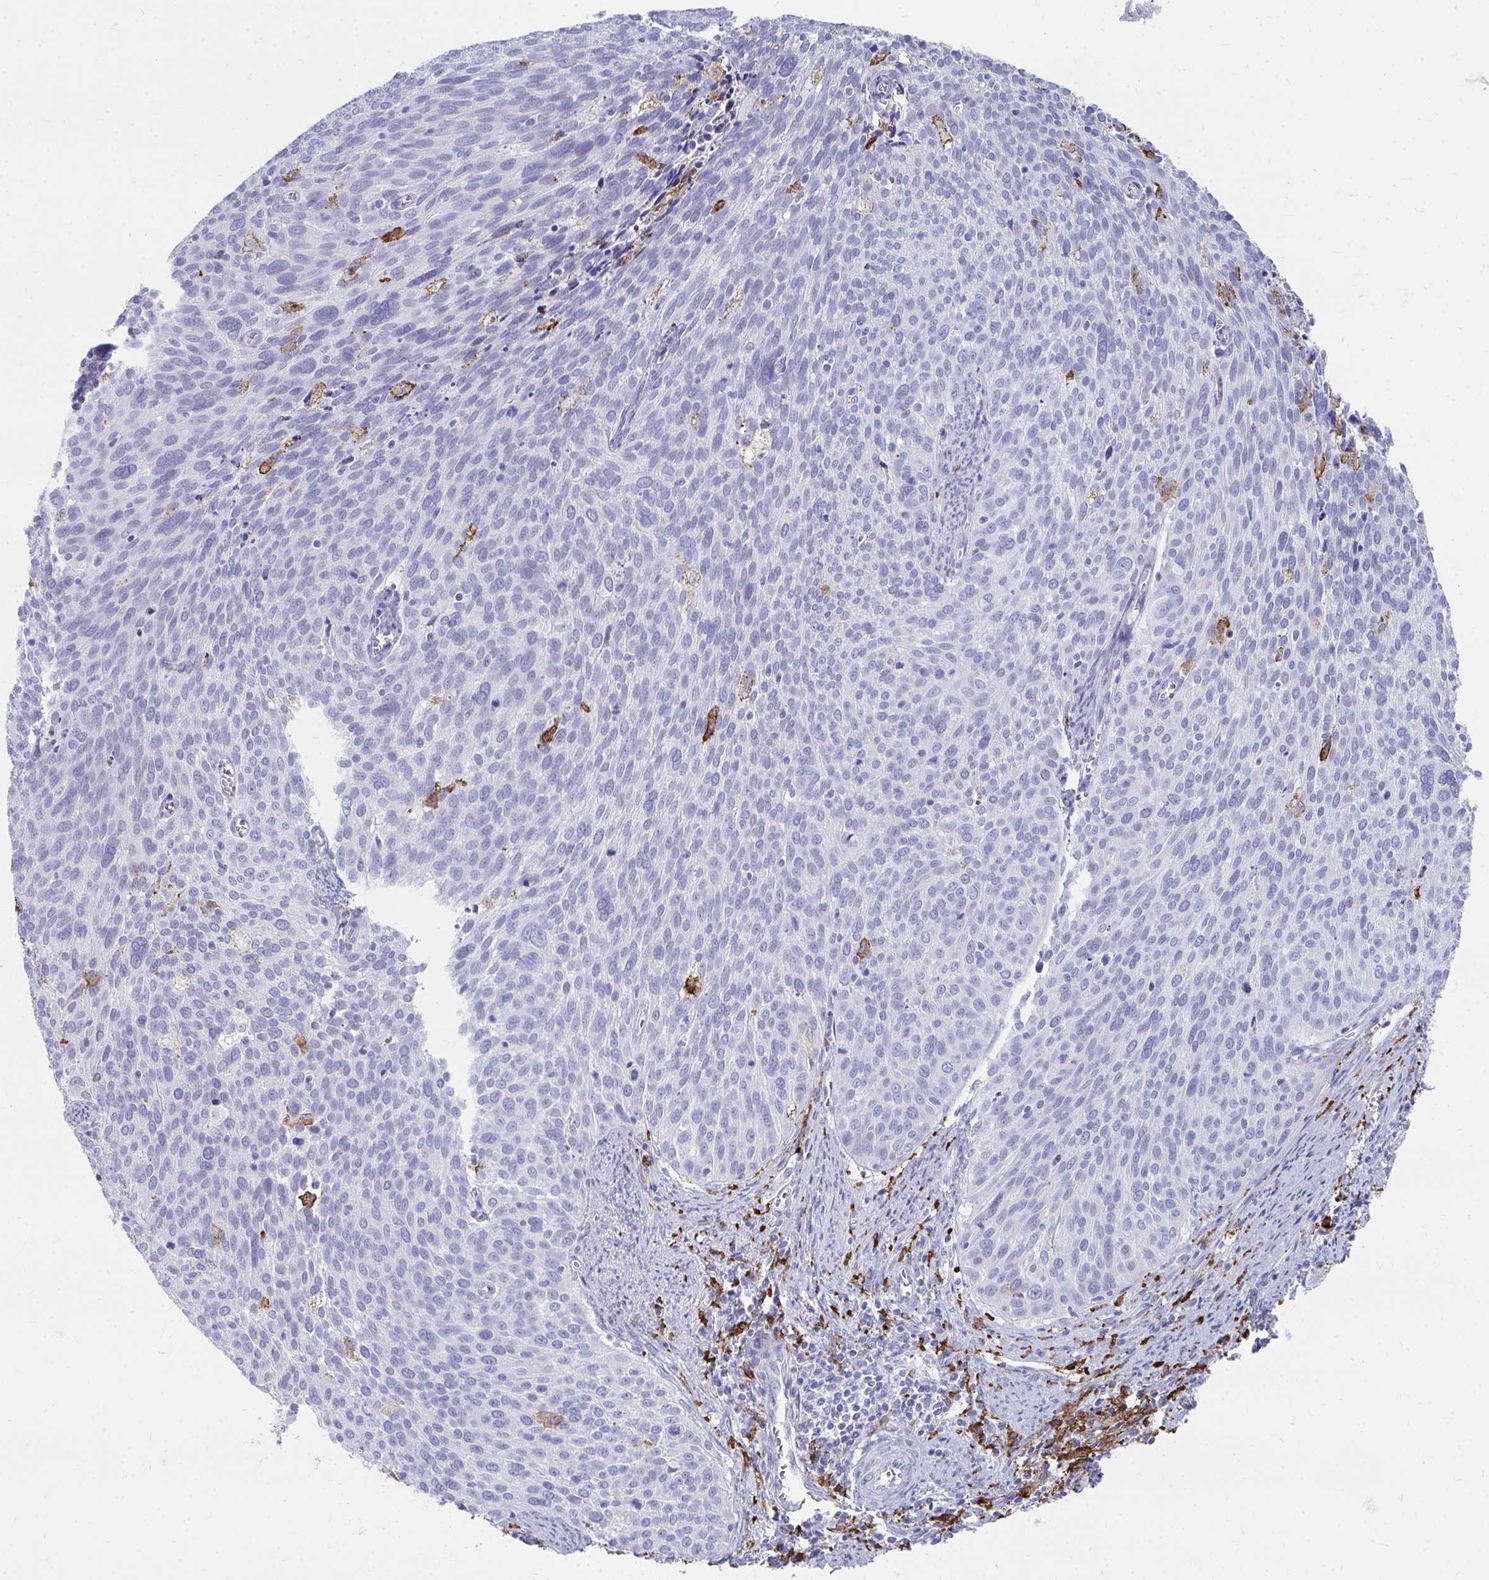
{"staining": {"intensity": "negative", "quantity": "none", "location": "none"}, "tissue": "cervical cancer", "cell_type": "Tumor cells", "image_type": "cancer", "snomed": [{"axis": "morphology", "description": "Squamous cell carcinoma, NOS"}, {"axis": "topography", "description": "Cervix"}], "caption": "This is an immunohistochemistry (IHC) photomicrograph of squamous cell carcinoma (cervical). There is no positivity in tumor cells.", "gene": "CD163", "patient": {"sex": "female", "age": 39}}